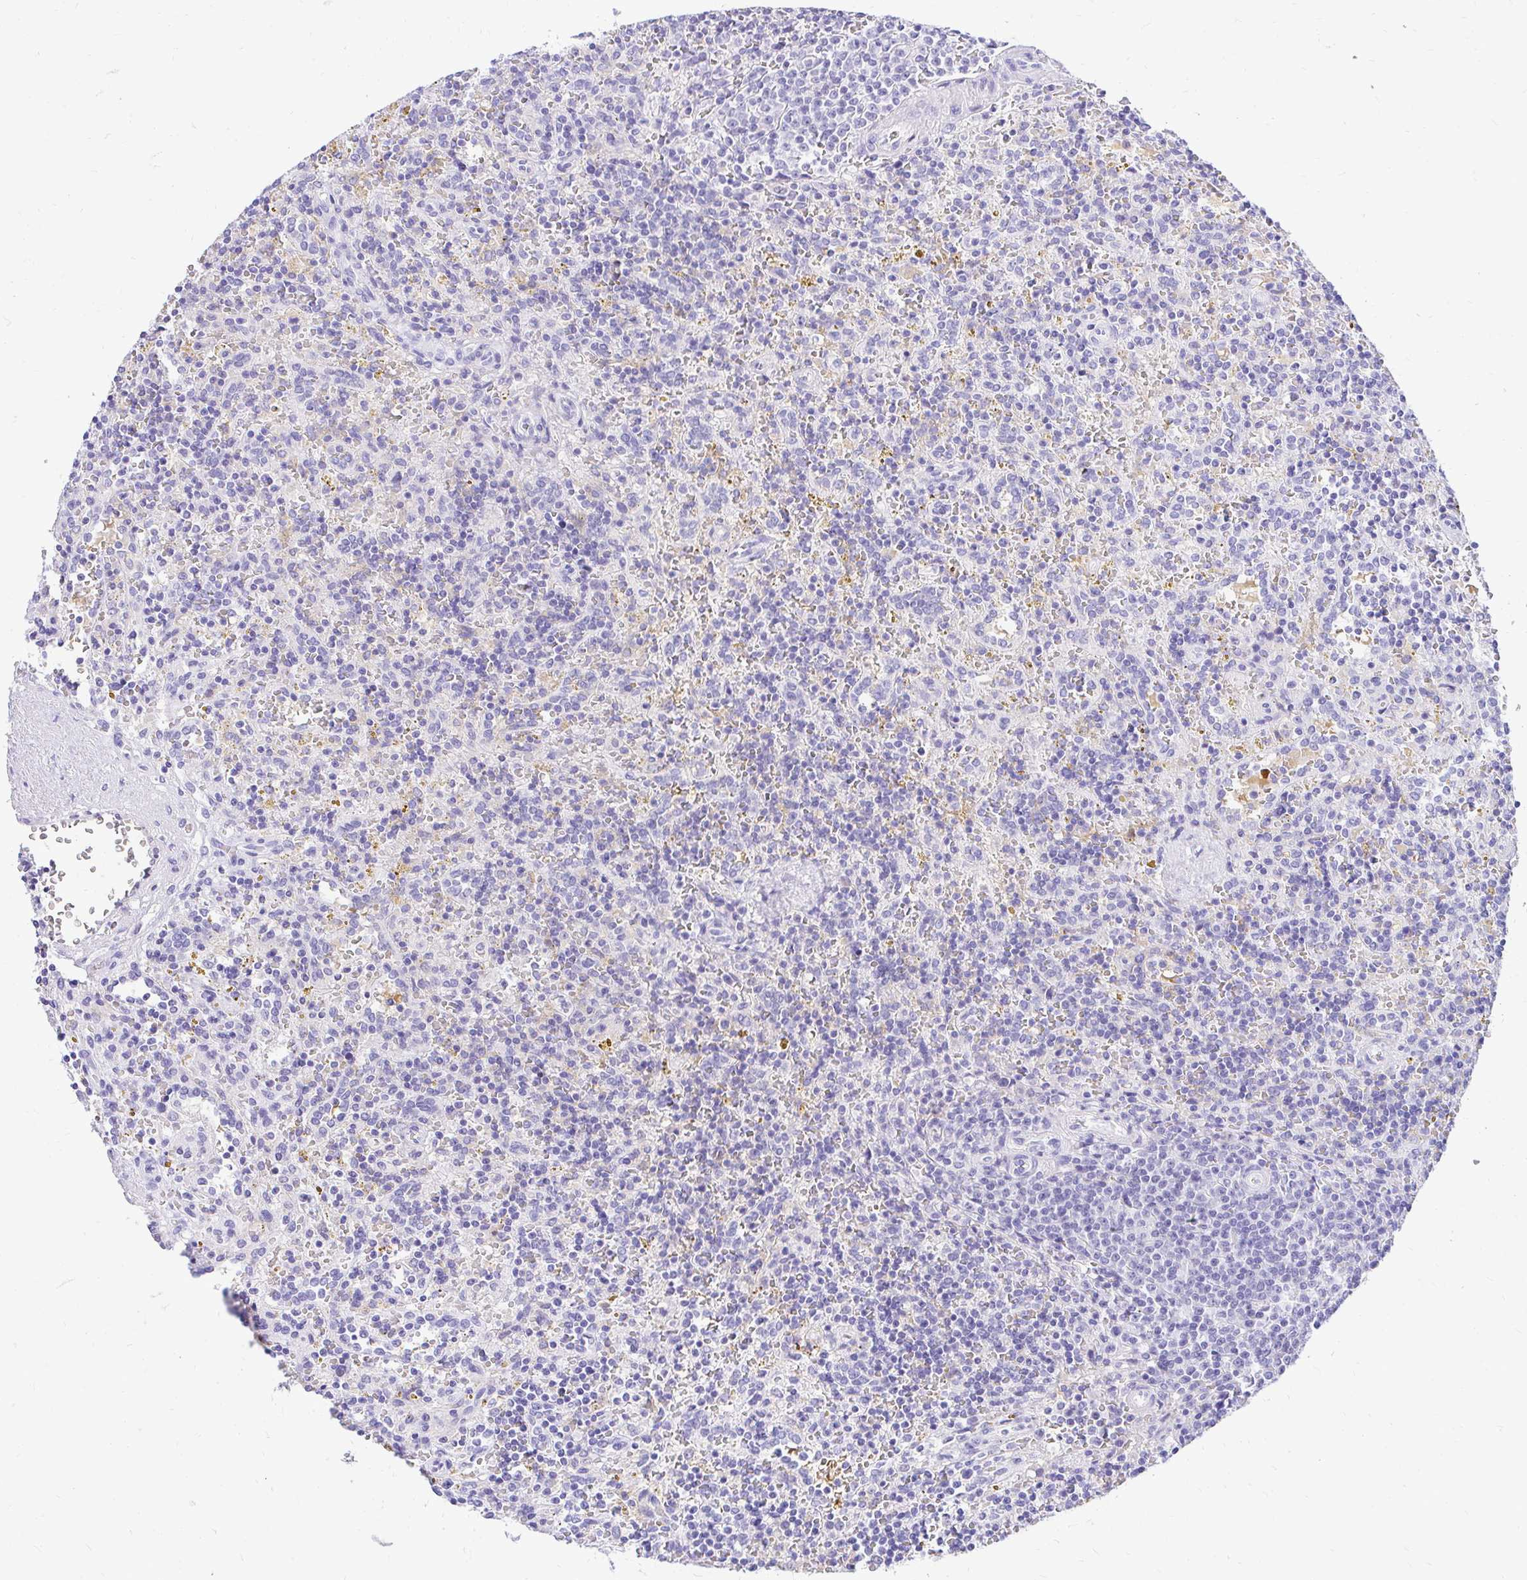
{"staining": {"intensity": "negative", "quantity": "none", "location": "none"}, "tissue": "lymphoma", "cell_type": "Tumor cells", "image_type": "cancer", "snomed": [{"axis": "morphology", "description": "Malignant lymphoma, non-Hodgkin's type, Low grade"}, {"axis": "topography", "description": "Spleen"}], "caption": "The immunohistochemistry (IHC) photomicrograph has no significant expression in tumor cells of lymphoma tissue.", "gene": "FATE1", "patient": {"sex": "male", "age": 67}}